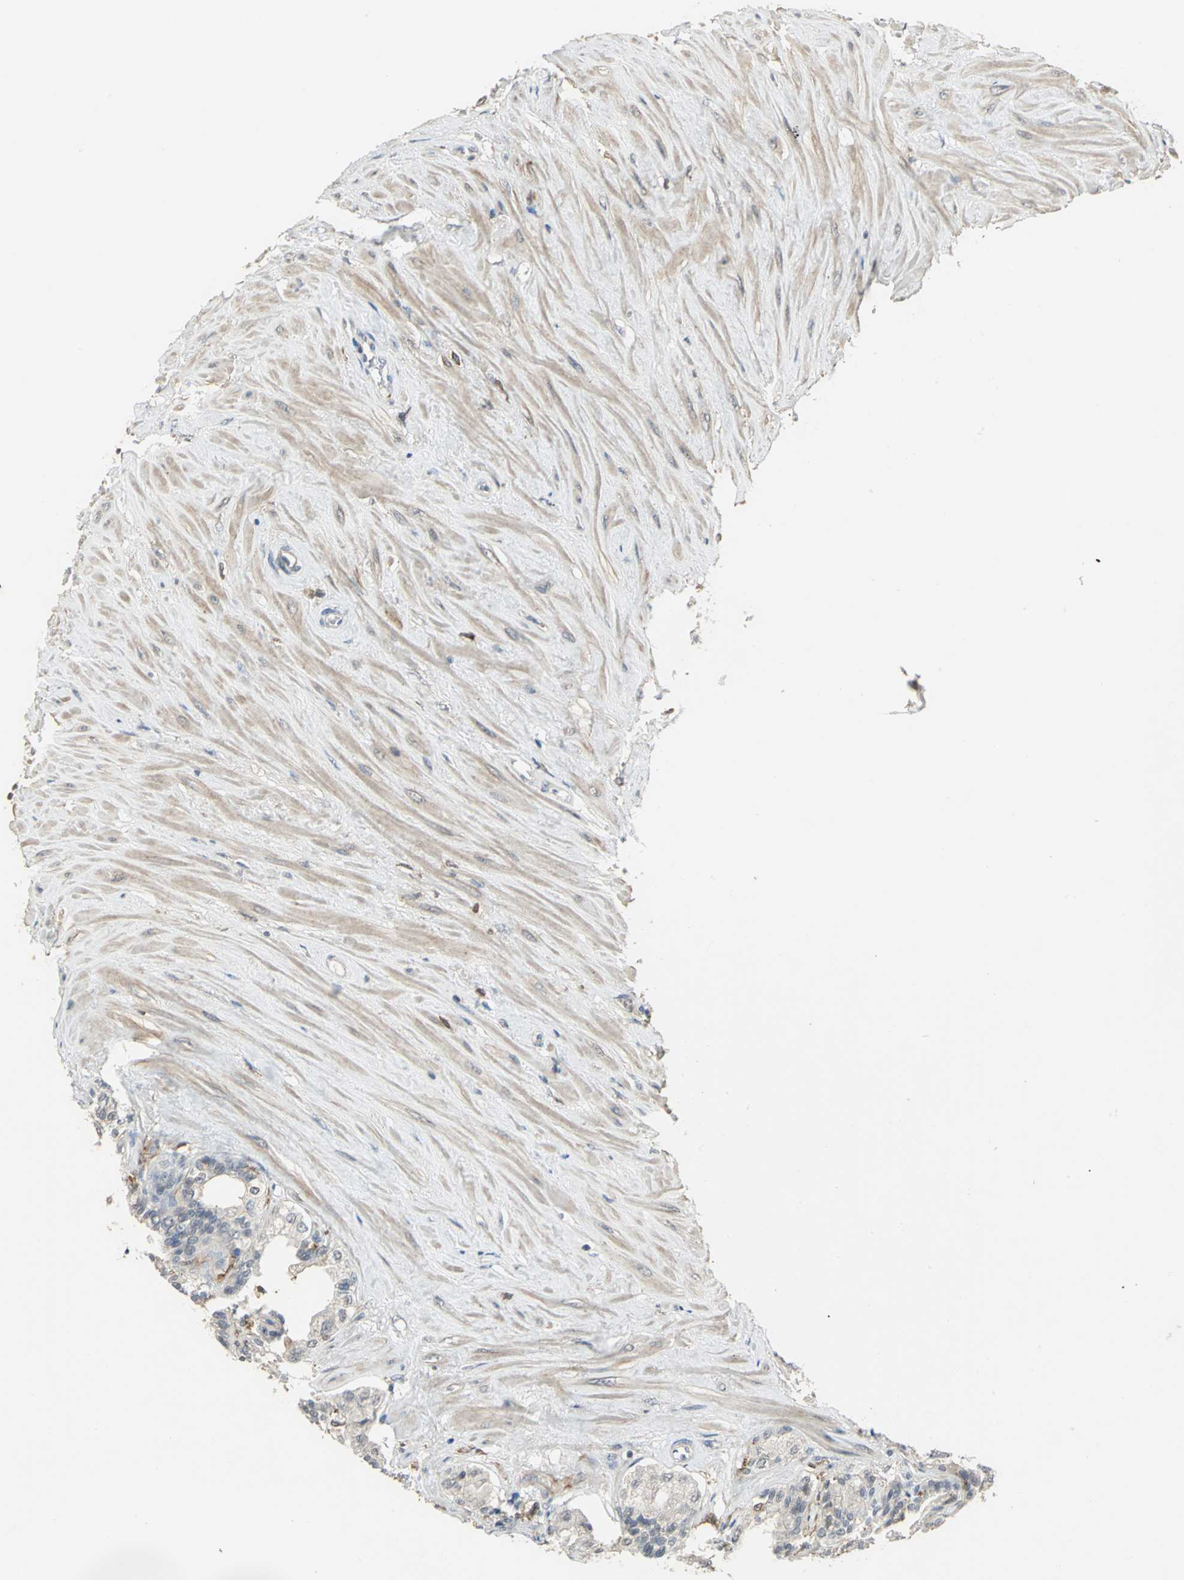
{"staining": {"intensity": "weak", "quantity": ">75%", "location": "cytoplasmic/membranous"}, "tissue": "seminal vesicle", "cell_type": "Glandular cells", "image_type": "normal", "snomed": [{"axis": "morphology", "description": "Normal tissue, NOS"}, {"axis": "morphology", "description": "Inflammation, NOS"}, {"axis": "topography", "description": "Urinary bladder"}, {"axis": "topography", "description": "Prostate"}, {"axis": "topography", "description": "Seminal veicle"}], "caption": "Immunohistochemistry micrograph of unremarkable seminal vesicle stained for a protein (brown), which shows low levels of weak cytoplasmic/membranous staining in about >75% of glandular cells.", "gene": "SKAP2", "patient": {"sex": "male", "age": 82}}